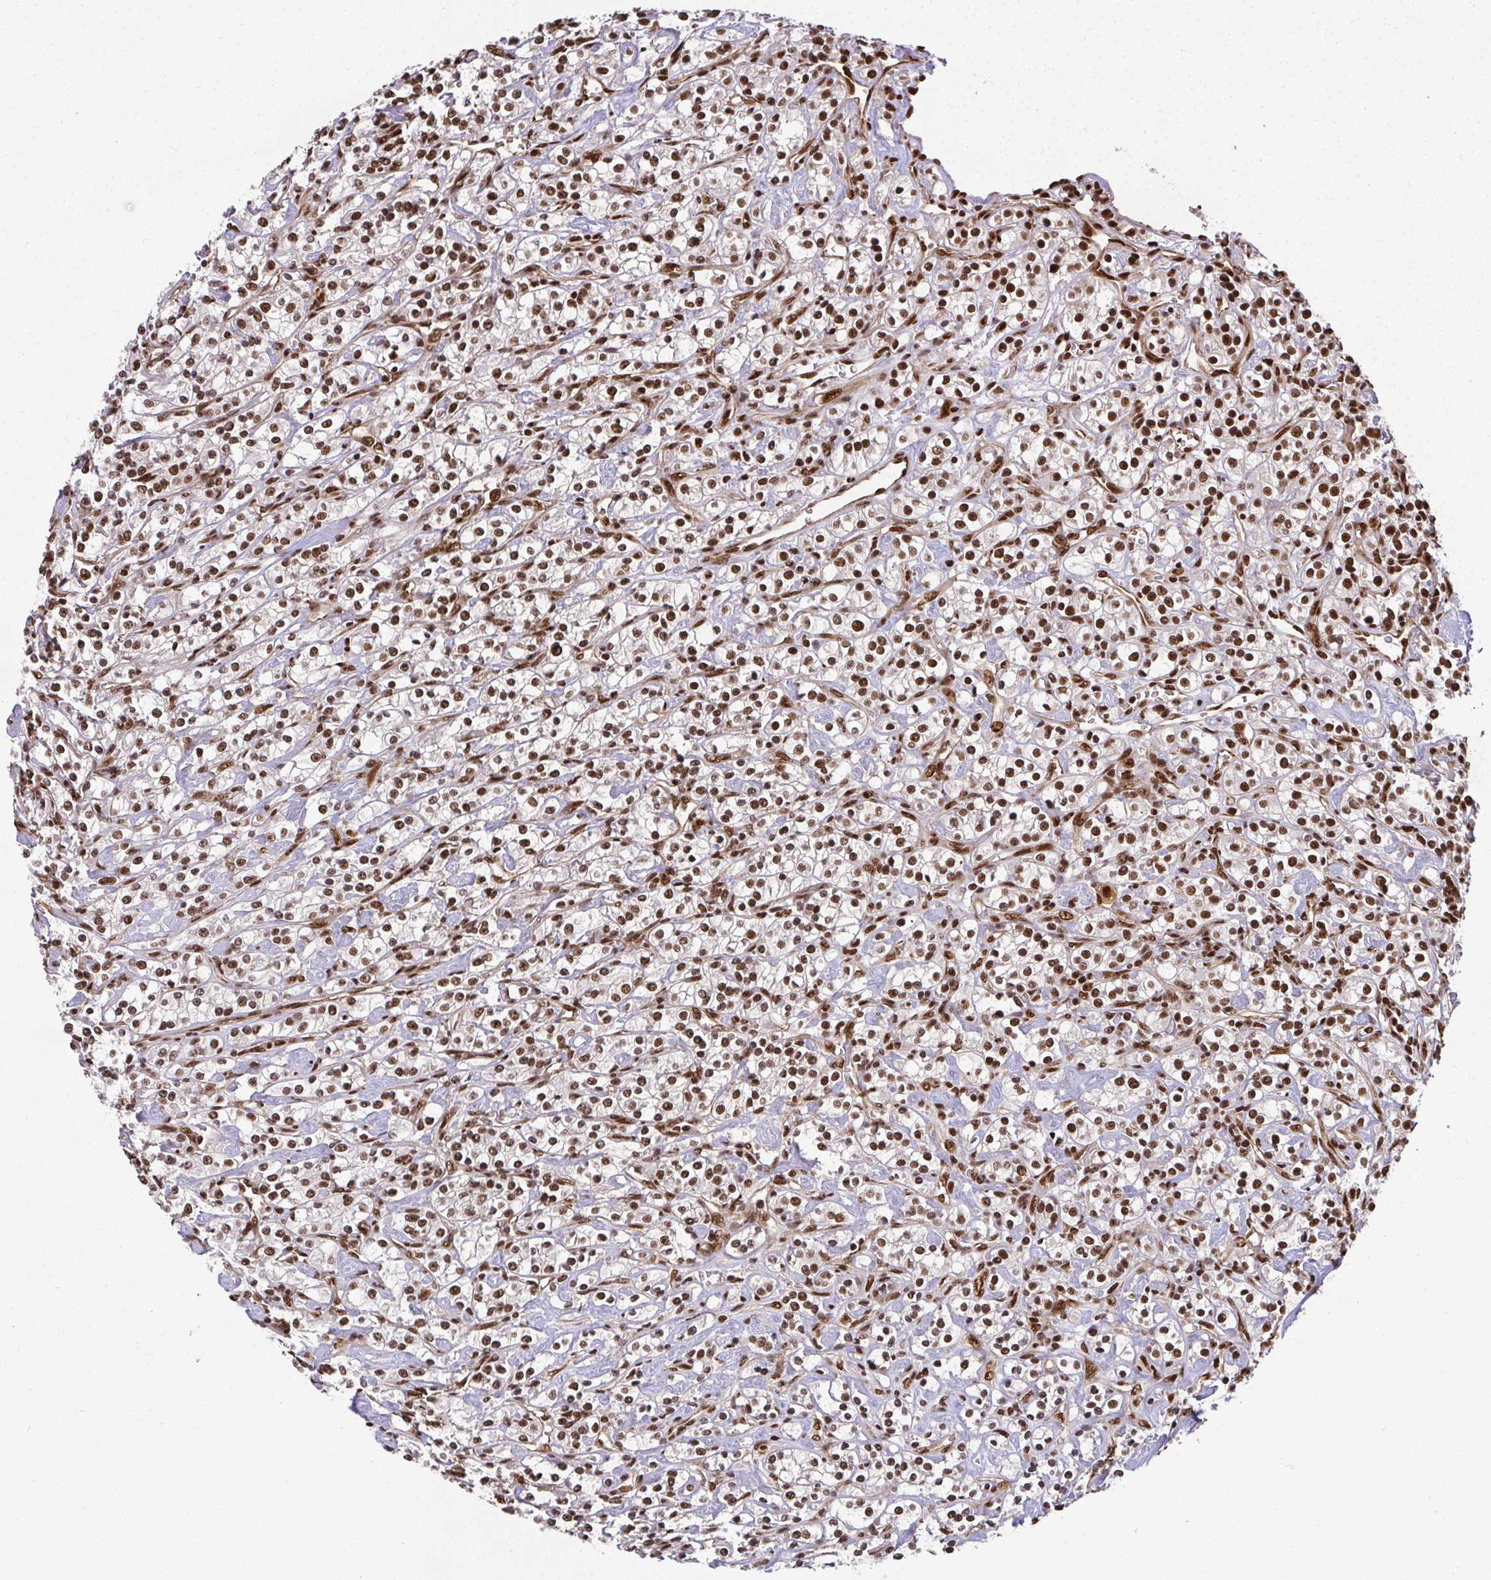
{"staining": {"intensity": "moderate", "quantity": ">75%", "location": "nuclear"}, "tissue": "renal cancer", "cell_type": "Tumor cells", "image_type": "cancer", "snomed": [{"axis": "morphology", "description": "Adenocarcinoma, NOS"}, {"axis": "topography", "description": "Kidney"}], "caption": "A photomicrograph of human renal cancer stained for a protein shows moderate nuclear brown staining in tumor cells. (Stains: DAB in brown, nuclei in blue, Microscopy: brightfield microscopy at high magnification).", "gene": "U2AF1", "patient": {"sex": "male", "age": 77}}